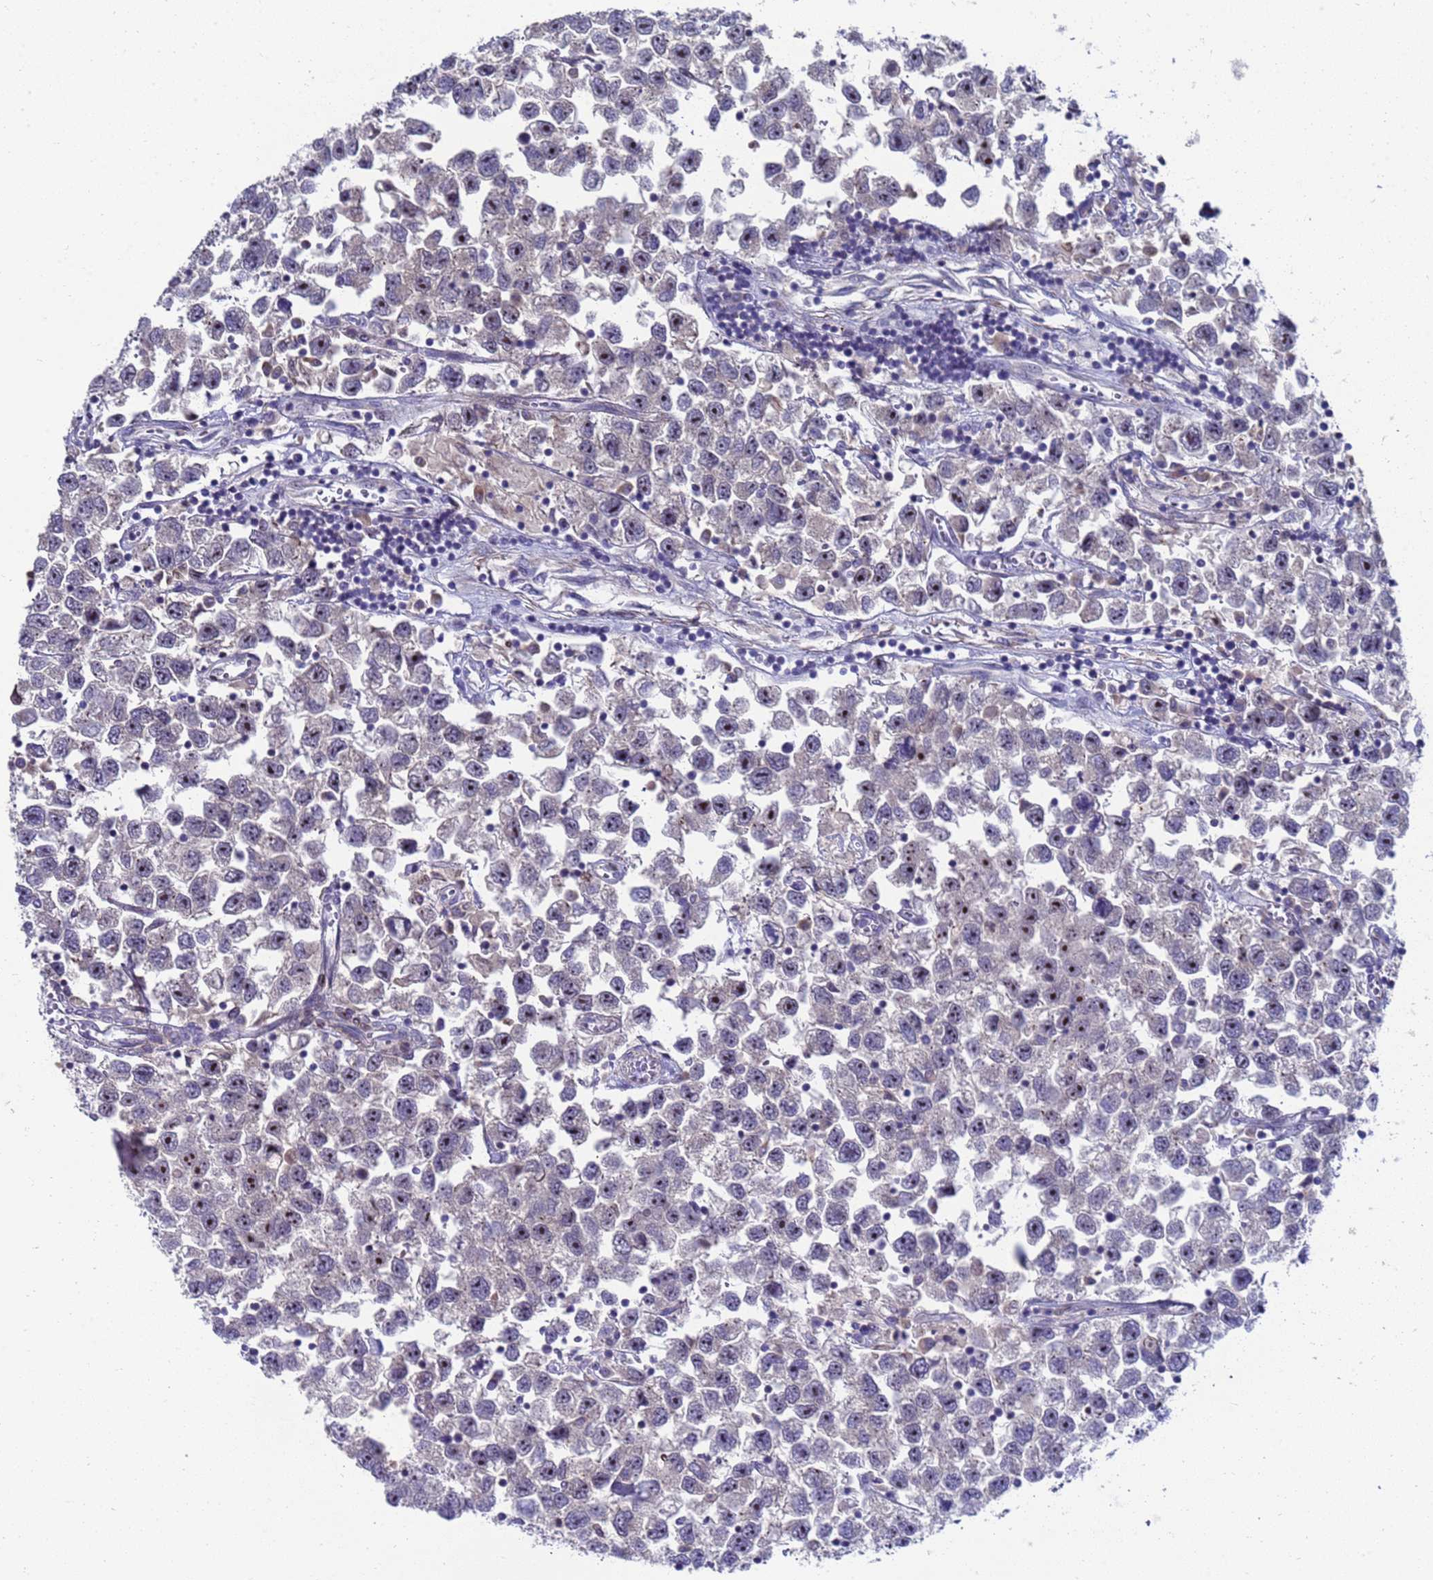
{"staining": {"intensity": "moderate", "quantity": "<25%", "location": "nuclear"}, "tissue": "testis cancer", "cell_type": "Tumor cells", "image_type": "cancer", "snomed": [{"axis": "morphology", "description": "Seminoma, NOS"}, {"axis": "topography", "description": "Testis"}], "caption": "Immunohistochemistry image of seminoma (testis) stained for a protein (brown), which reveals low levels of moderate nuclear staining in approximately <25% of tumor cells.", "gene": "ENOSF1", "patient": {"sex": "male", "age": 26}}